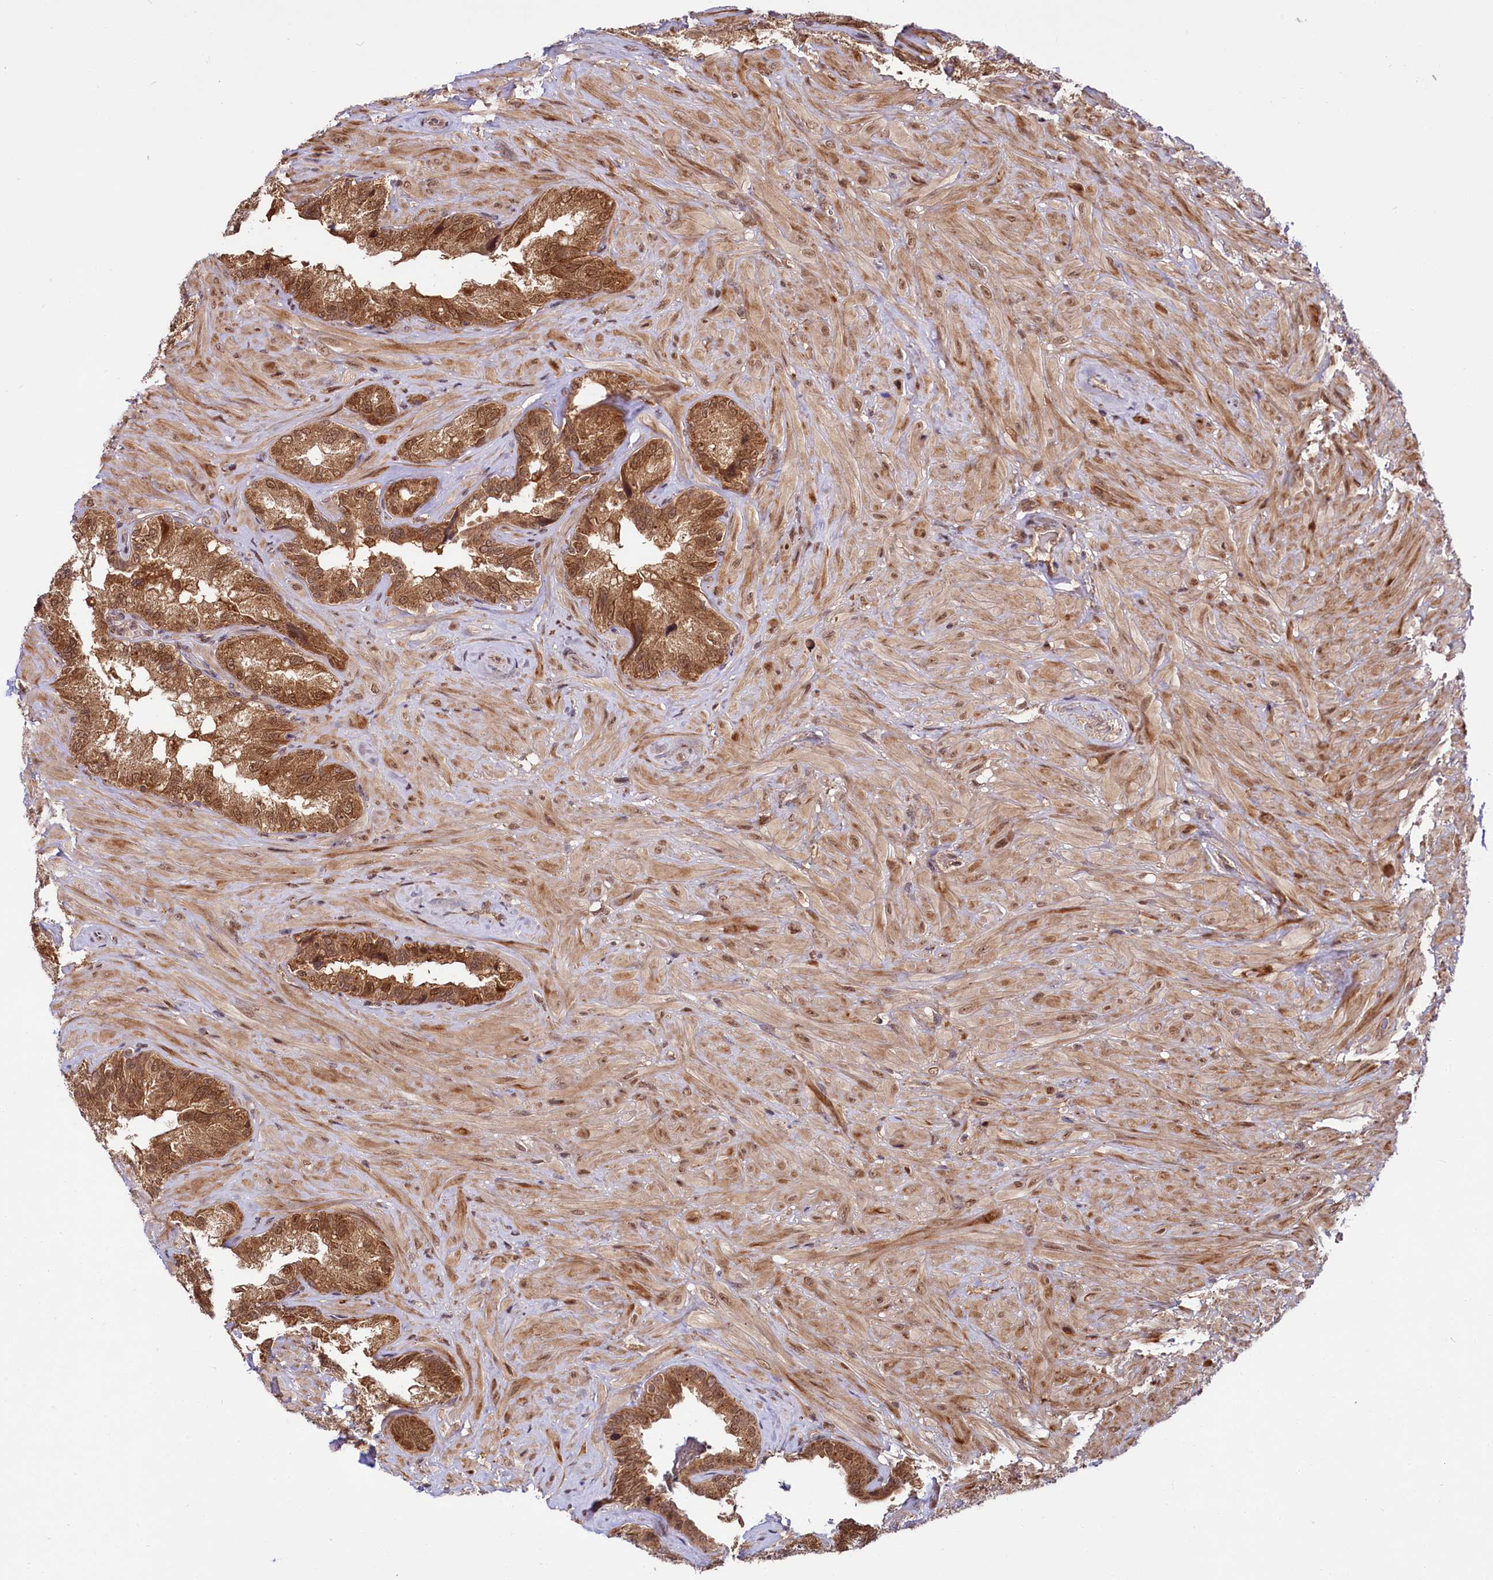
{"staining": {"intensity": "strong", "quantity": ">75%", "location": "cytoplasmic/membranous,nuclear"}, "tissue": "seminal vesicle", "cell_type": "Glandular cells", "image_type": "normal", "snomed": [{"axis": "morphology", "description": "Normal tissue, NOS"}, {"axis": "topography", "description": "Seminal veicle"}, {"axis": "topography", "description": "Peripheral nerve tissue"}], "caption": "Protein staining displays strong cytoplasmic/membranous,nuclear staining in about >75% of glandular cells in benign seminal vesicle.", "gene": "UBE3A", "patient": {"sex": "male", "age": 67}}